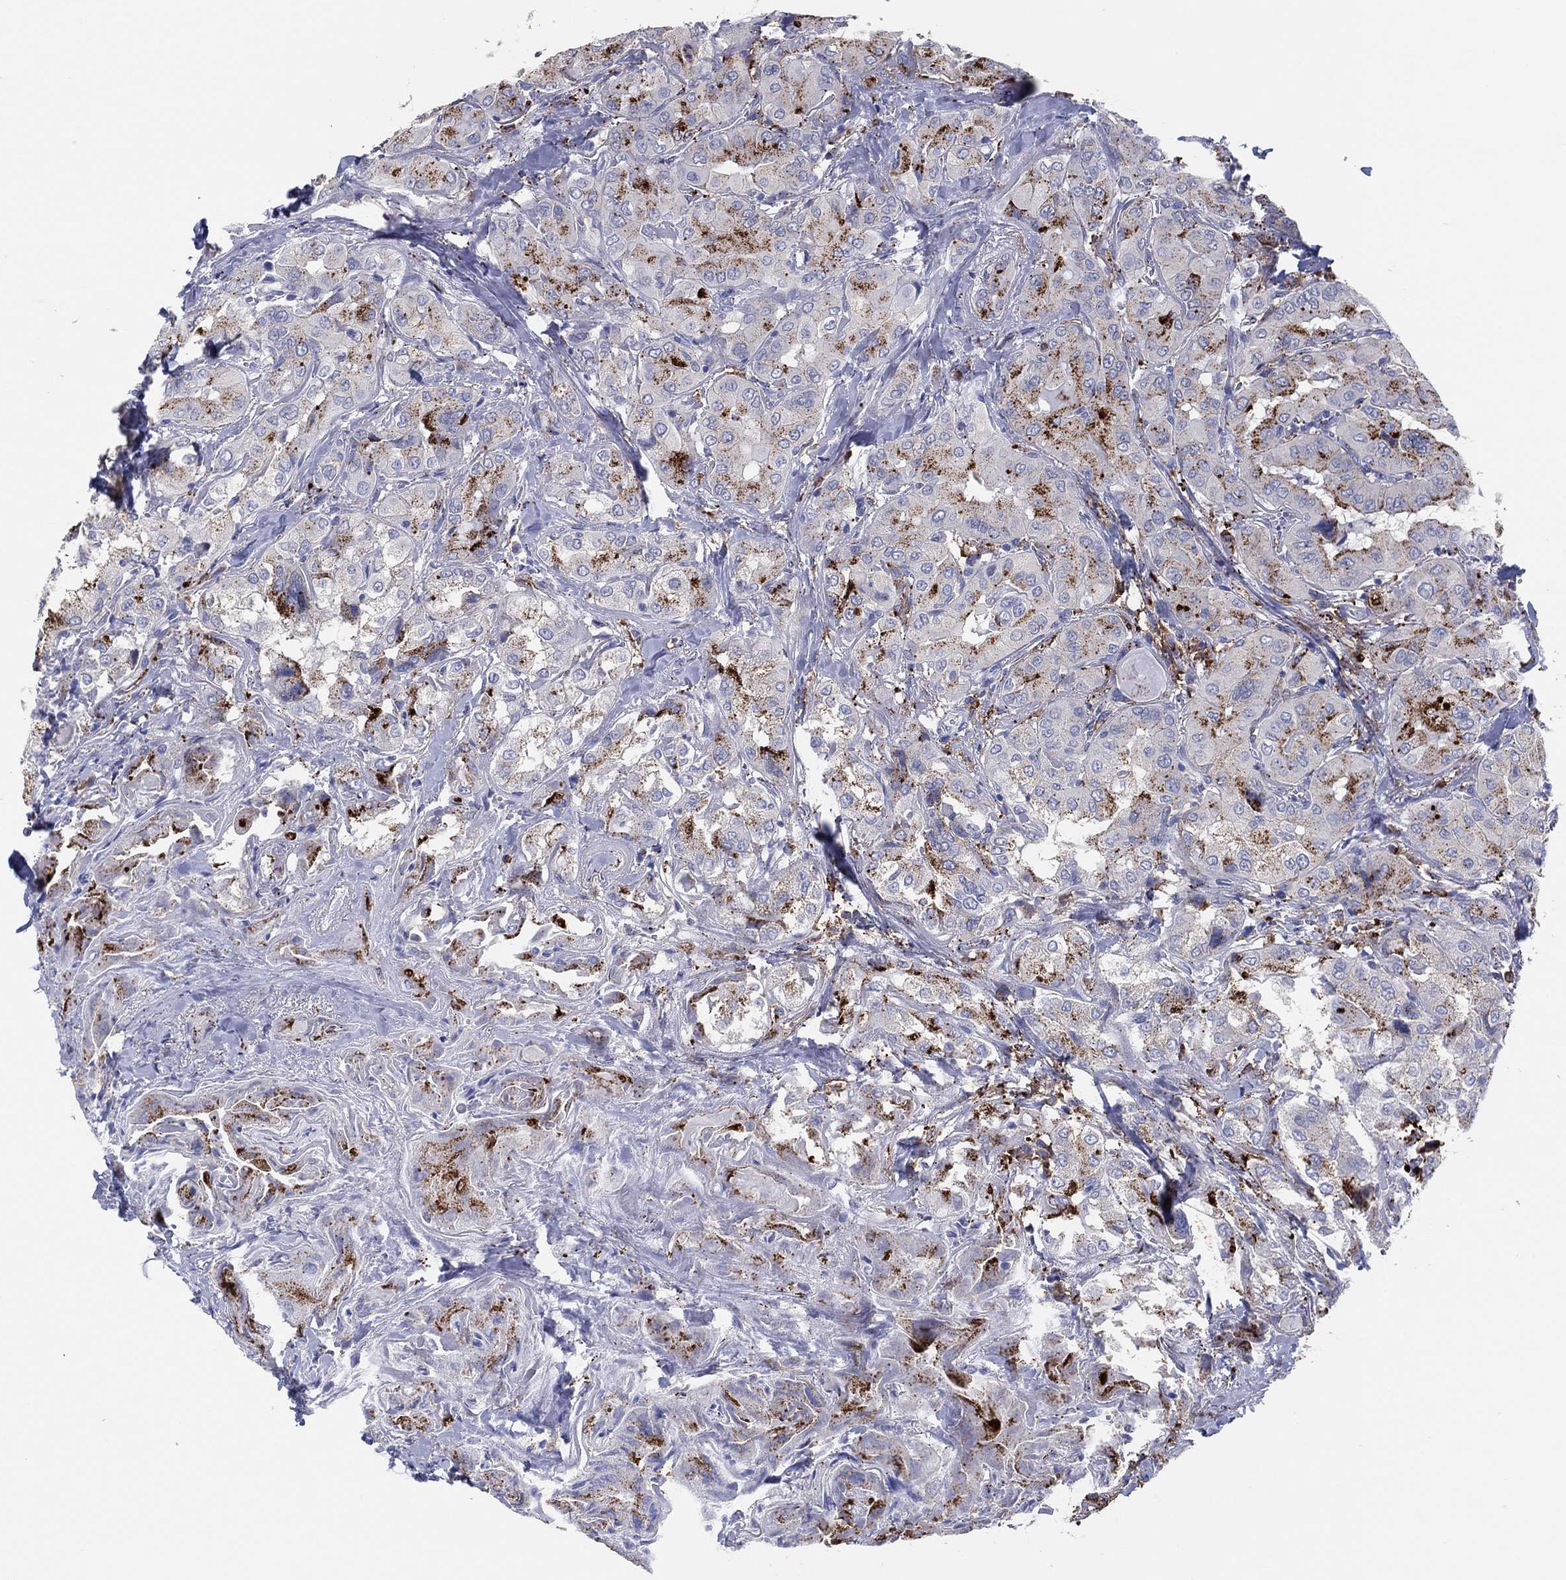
{"staining": {"intensity": "strong", "quantity": "<25%", "location": "cytoplasmic/membranous"}, "tissue": "thyroid cancer", "cell_type": "Tumor cells", "image_type": "cancer", "snomed": [{"axis": "morphology", "description": "Normal tissue, NOS"}, {"axis": "morphology", "description": "Papillary adenocarcinoma, NOS"}, {"axis": "topography", "description": "Thyroid gland"}], "caption": "Tumor cells show medium levels of strong cytoplasmic/membranous positivity in approximately <25% of cells in human papillary adenocarcinoma (thyroid).", "gene": "PLAC8", "patient": {"sex": "female", "age": 66}}